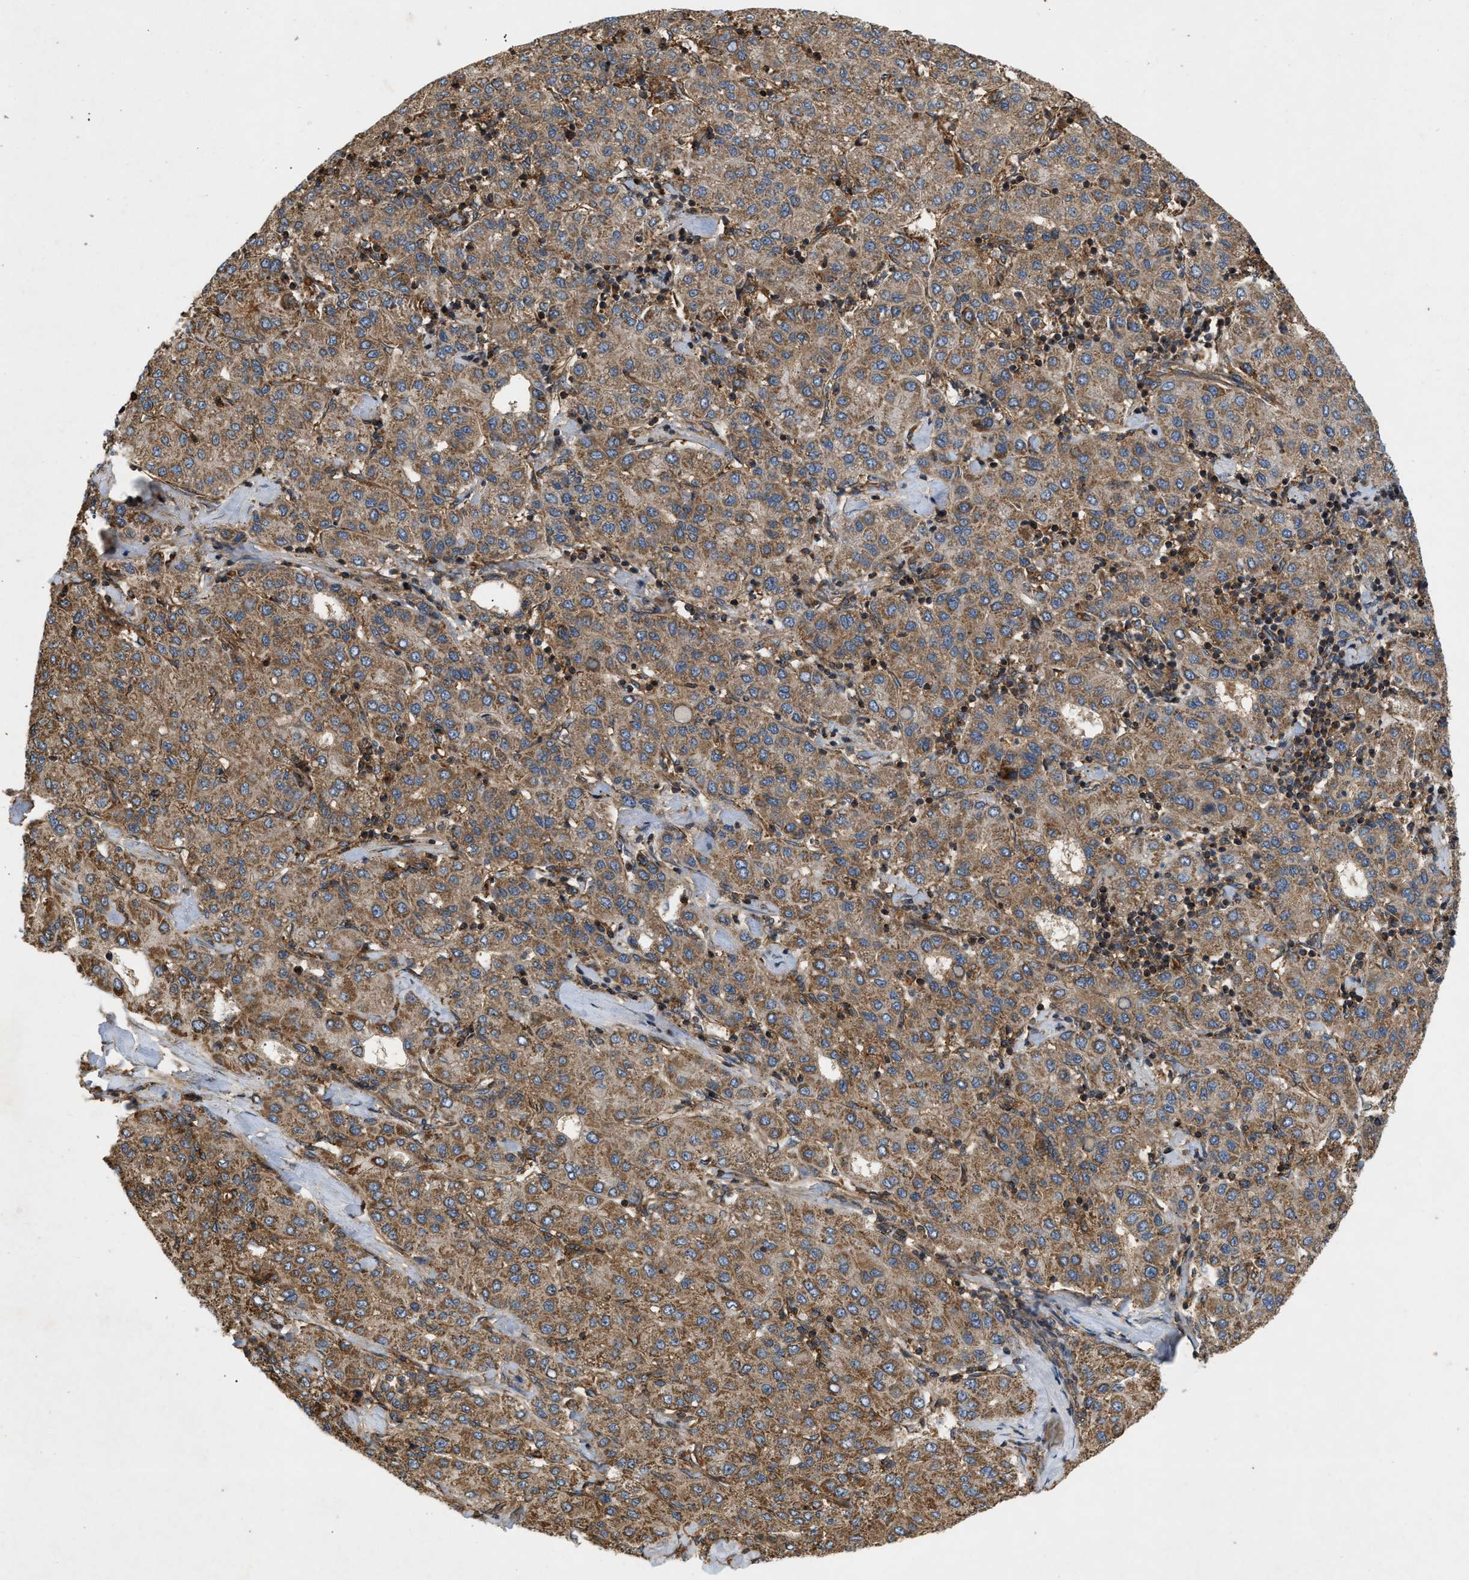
{"staining": {"intensity": "moderate", "quantity": ">75%", "location": "cytoplasmic/membranous"}, "tissue": "liver cancer", "cell_type": "Tumor cells", "image_type": "cancer", "snomed": [{"axis": "morphology", "description": "Carcinoma, Hepatocellular, NOS"}, {"axis": "topography", "description": "Liver"}], "caption": "About >75% of tumor cells in human liver hepatocellular carcinoma show moderate cytoplasmic/membranous protein staining as visualized by brown immunohistochemical staining.", "gene": "GNB4", "patient": {"sex": "male", "age": 65}}